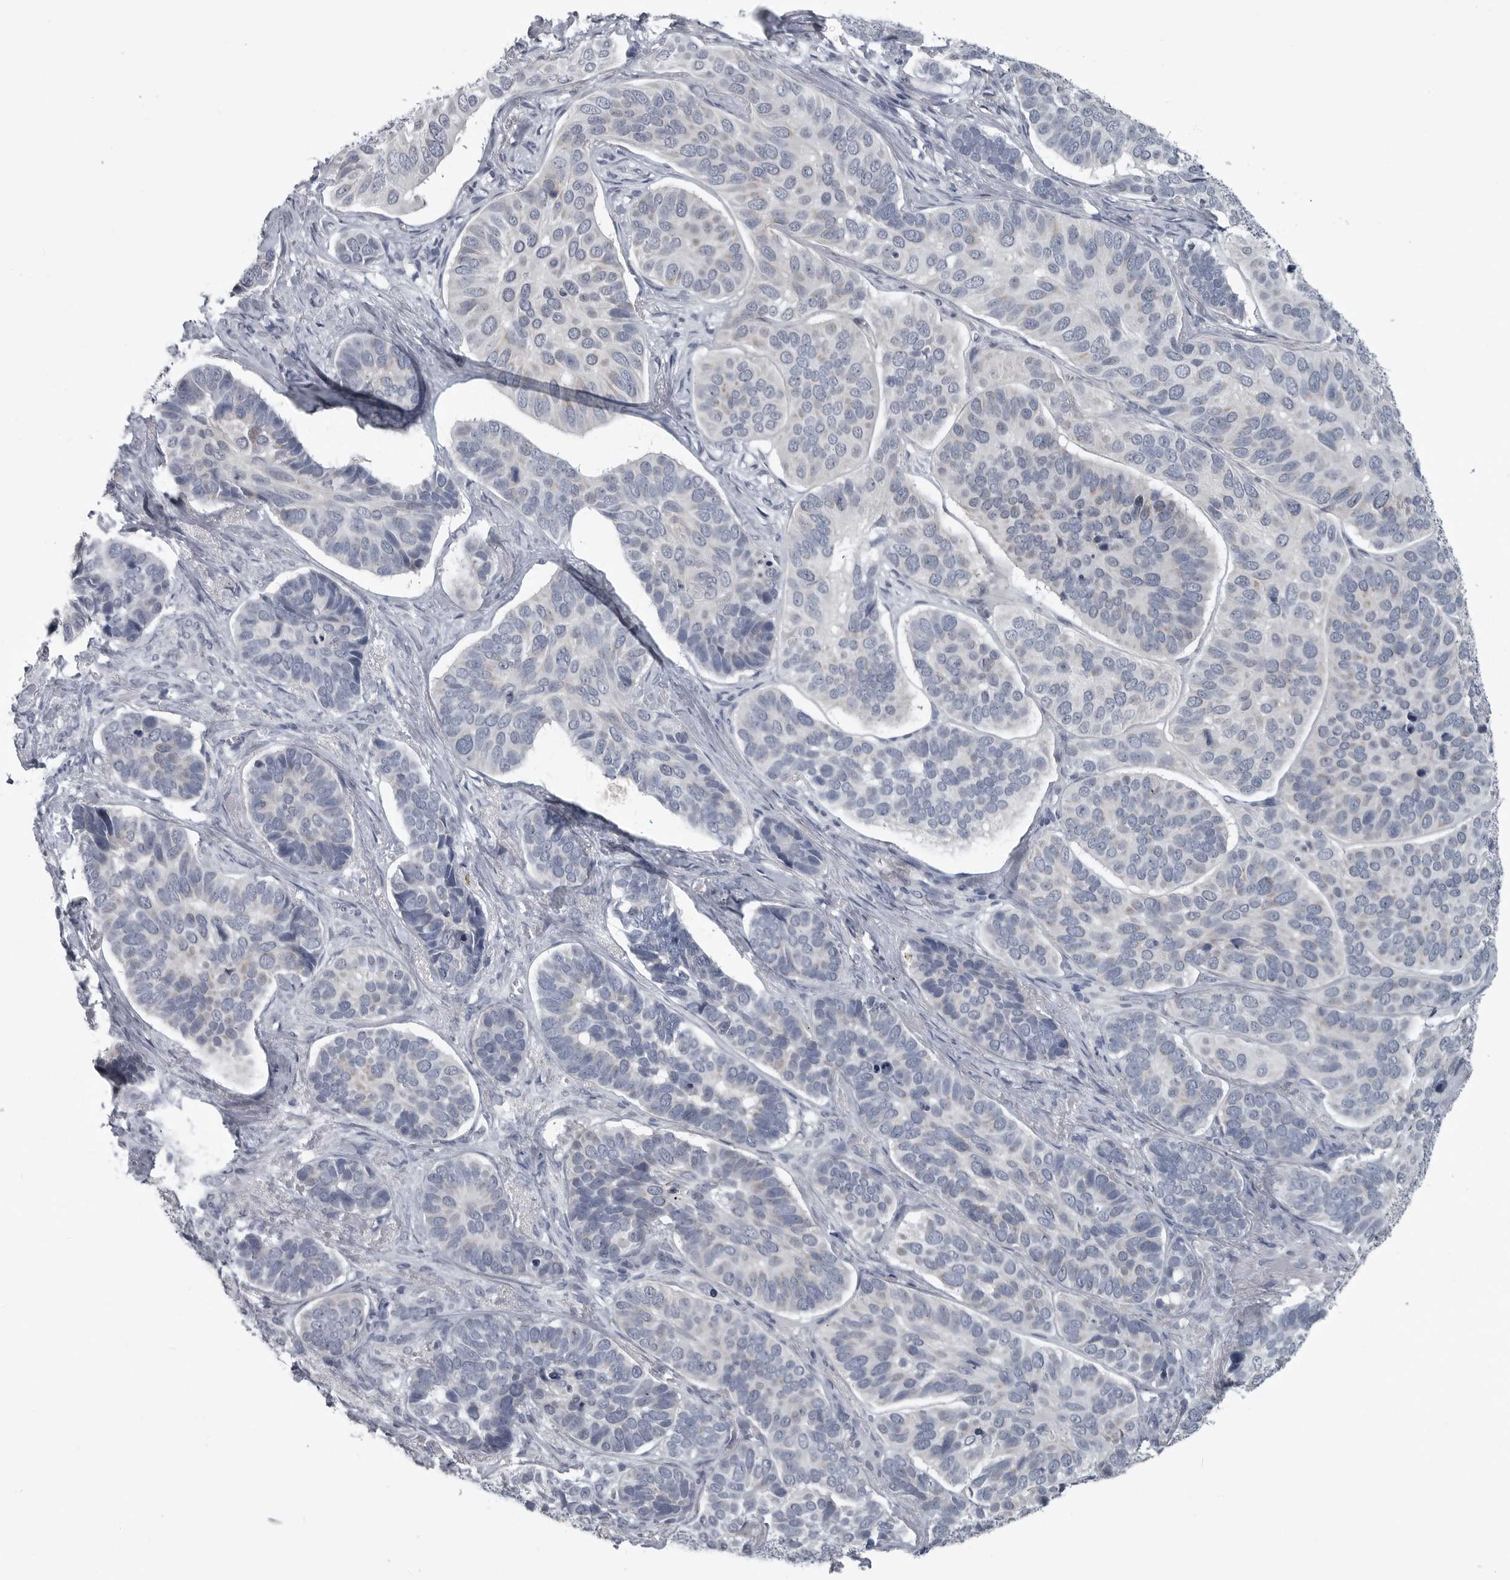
{"staining": {"intensity": "negative", "quantity": "none", "location": "none"}, "tissue": "skin cancer", "cell_type": "Tumor cells", "image_type": "cancer", "snomed": [{"axis": "morphology", "description": "Basal cell carcinoma"}, {"axis": "topography", "description": "Skin"}], "caption": "The histopathology image displays no significant positivity in tumor cells of basal cell carcinoma (skin). The staining is performed using DAB brown chromogen with nuclei counter-stained in using hematoxylin.", "gene": "MYOC", "patient": {"sex": "male", "age": 62}}